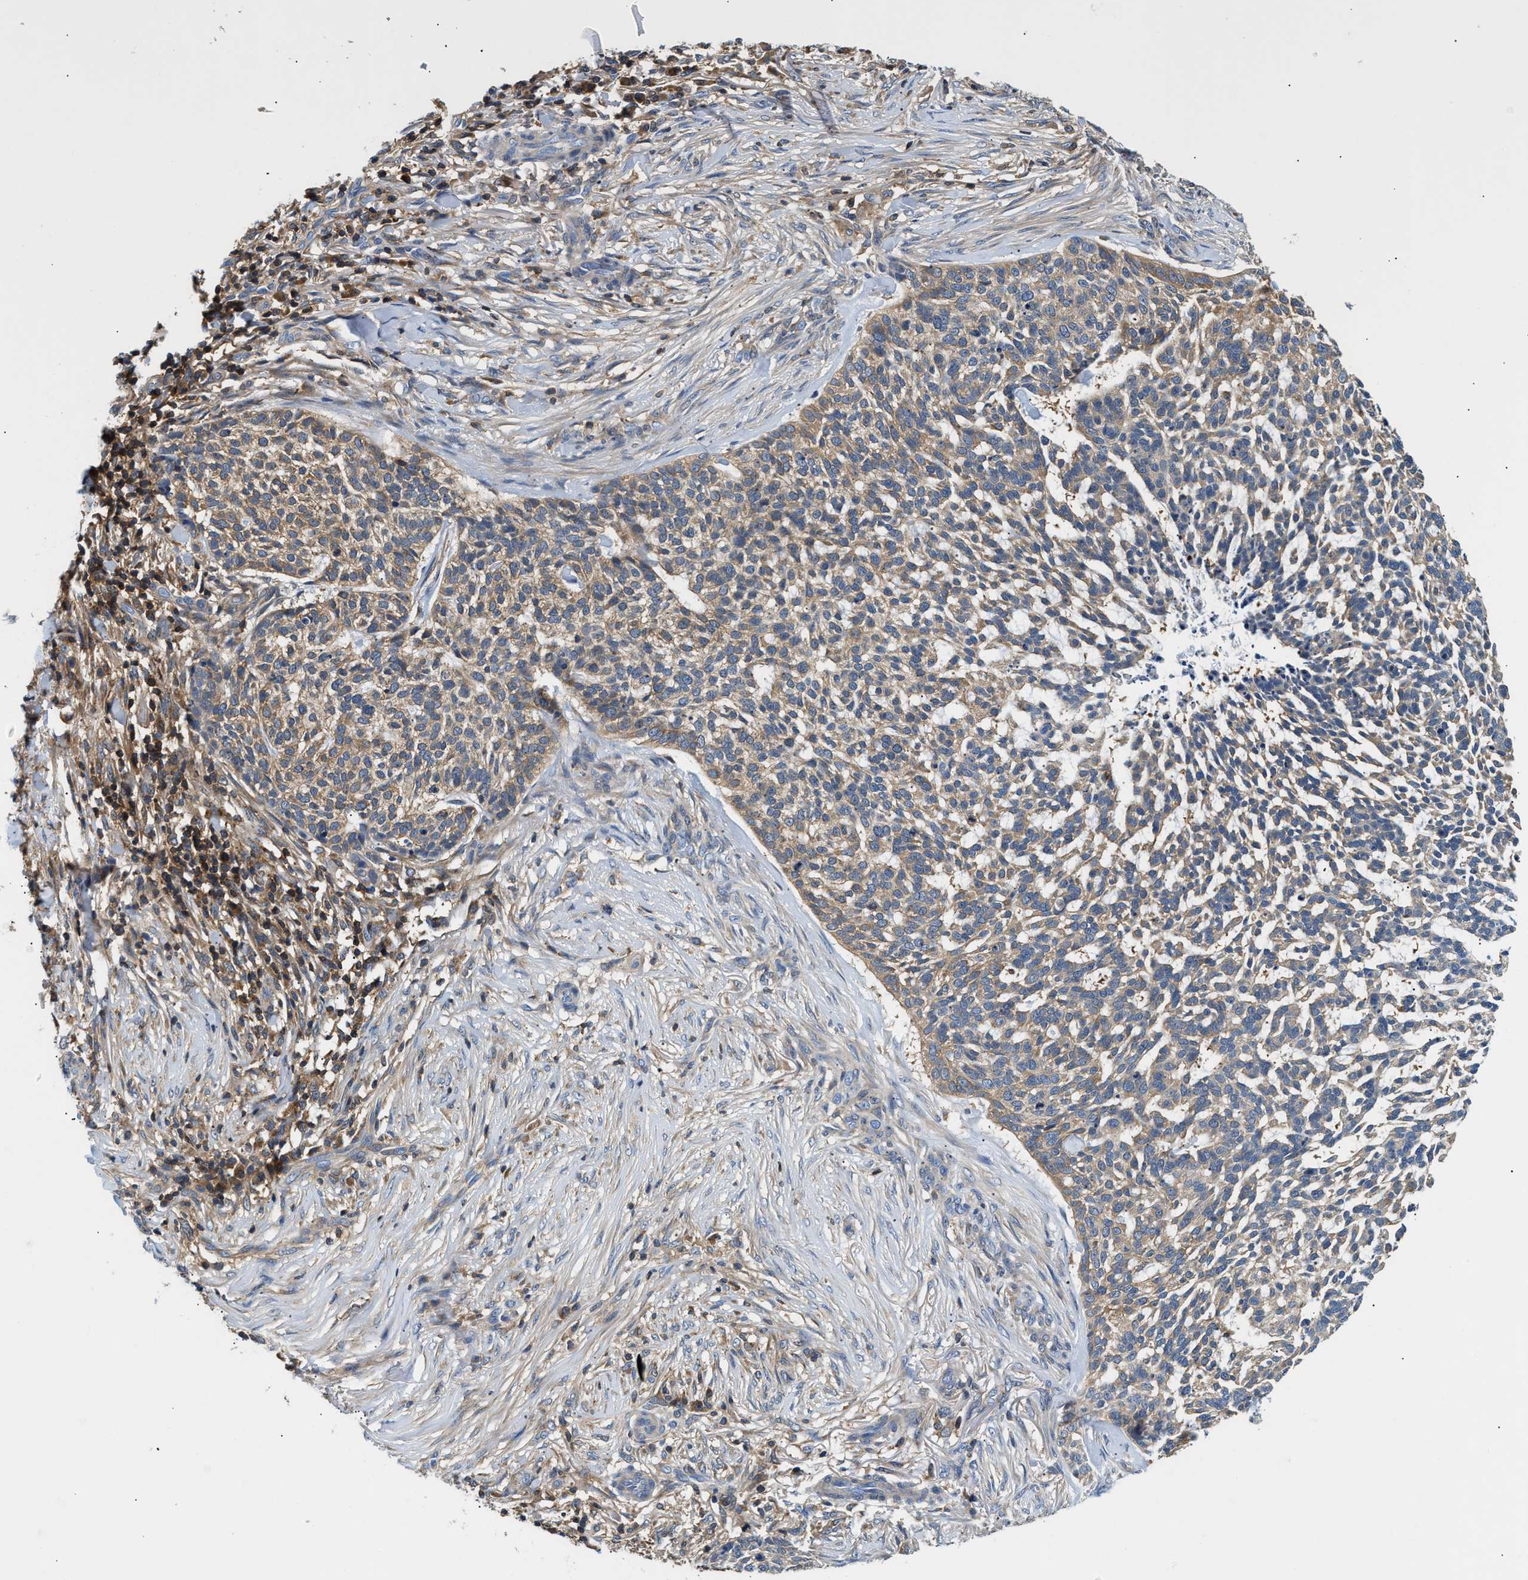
{"staining": {"intensity": "weak", "quantity": "25%-75%", "location": "cytoplasmic/membranous"}, "tissue": "skin cancer", "cell_type": "Tumor cells", "image_type": "cancer", "snomed": [{"axis": "morphology", "description": "Basal cell carcinoma"}, {"axis": "topography", "description": "Skin"}], "caption": "A brown stain labels weak cytoplasmic/membranous staining of a protein in human skin cancer (basal cell carcinoma) tumor cells.", "gene": "CCM2", "patient": {"sex": "female", "age": 64}}